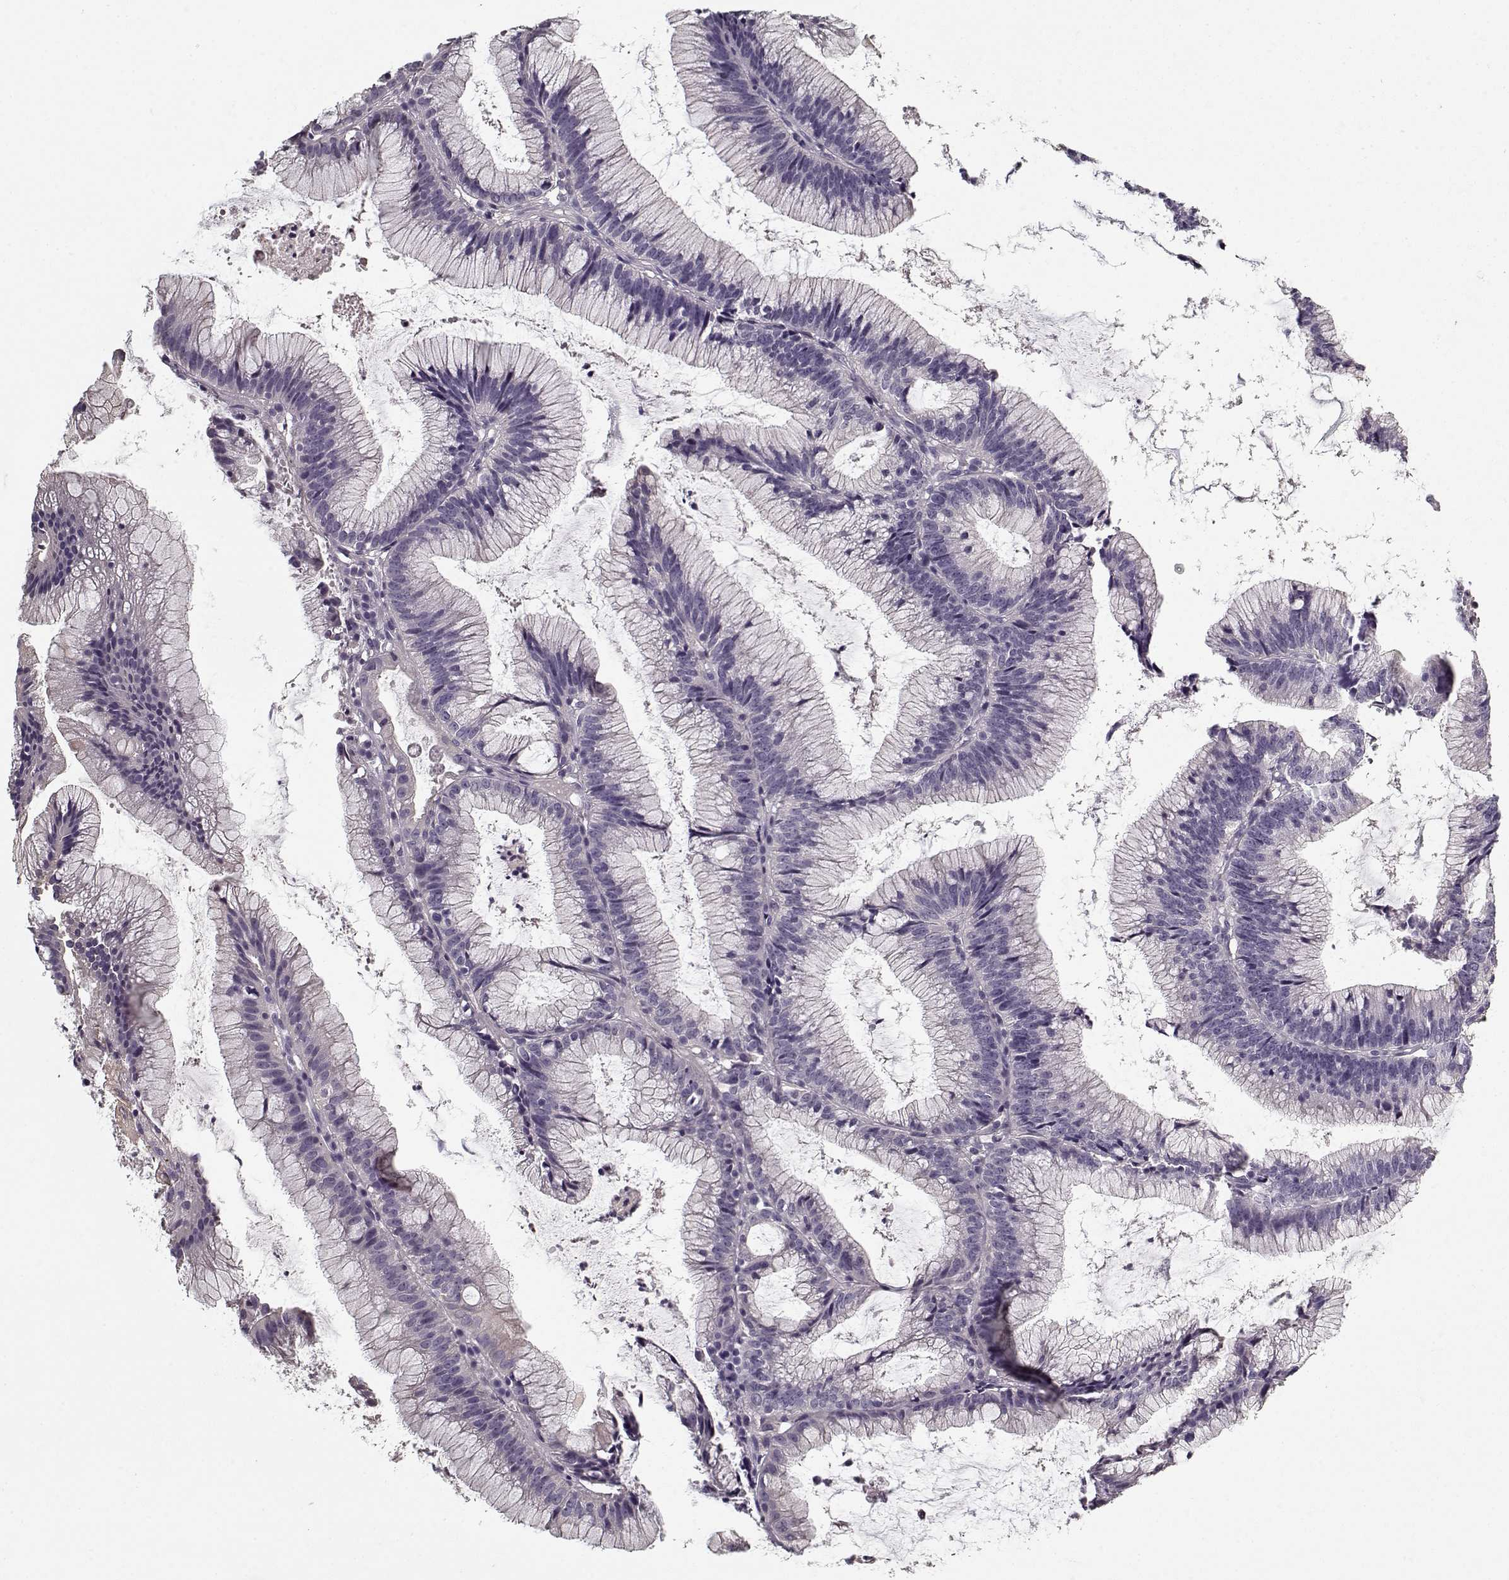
{"staining": {"intensity": "negative", "quantity": "none", "location": "none"}, "tissue": "colorectal cancer", "cell_type": "Tumor cells", "image_type": "cancer", "snomed": [{"axis": "morphology", "description": "Adenocarcinoma, NOS"}, {"axis": "topography", "description": "Colon"}], "caption": "High magnification brightfield microscopy of colorectal cancer stained with DAB (brown) and counterstained with hematoxylin (blue): tumor cells show no significant expression.", "gene": "LUM", "patient": {"sex": "female", "age": 78}}